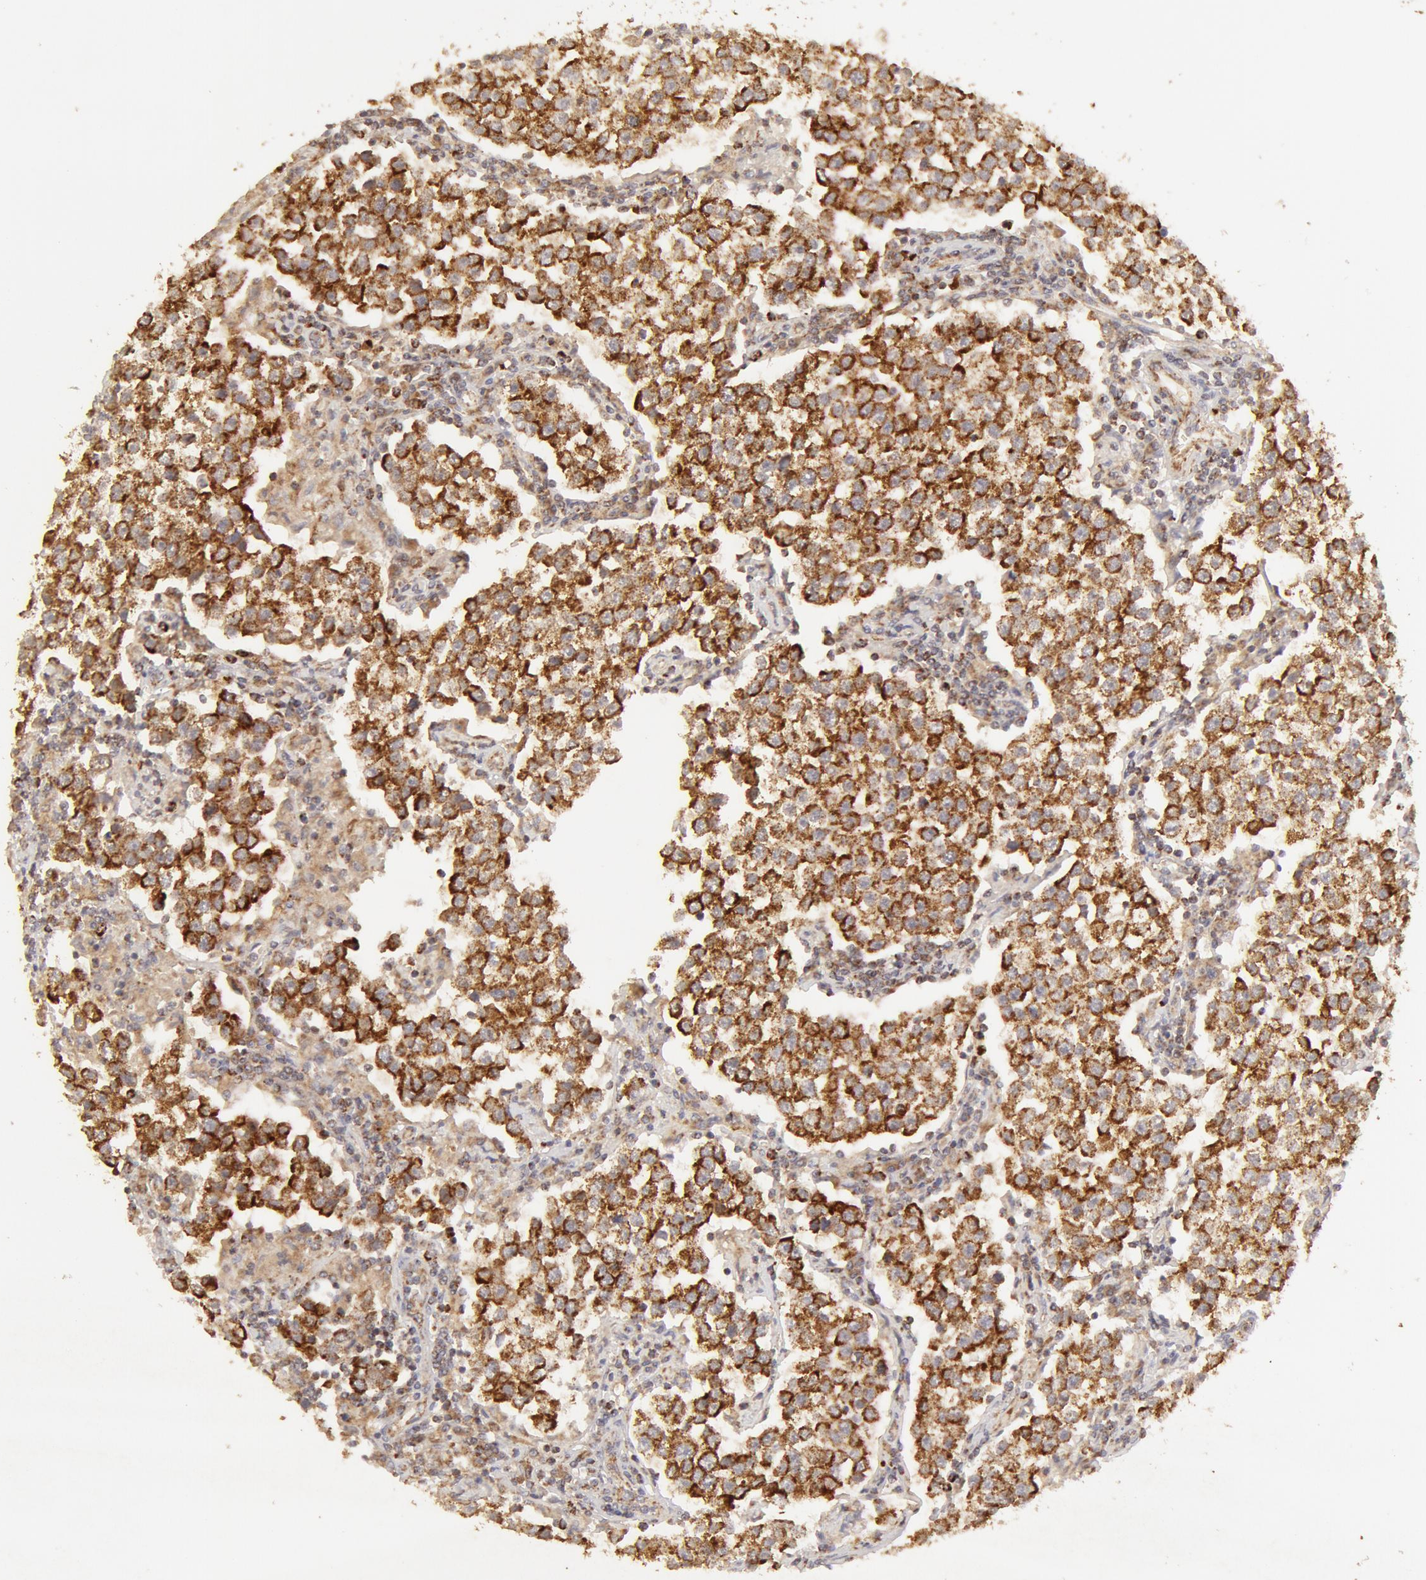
{"staining": {"intensity": "strong", "quantity": "25%-75%", "location": "cytoplasmic/membranous"}, "tissue": "testis cancer", "cell_type": "Tumor cells", "image_type": "cancer", "snomed": [{"axis": "morphology", "description": "Seminoma, NOS"}, {"axis": "topography", "description": "Testis"}], "caption": "Testis seminoma stained with DAB IHC shows high levels of strong cytoplasmic/membranous staining in about 25%-75% of tumor cells. (DAB IHC with brightfield microscopy, high magnification).", "gene": "ADPRH", "patient": {"sex": "male", "age": 36}}